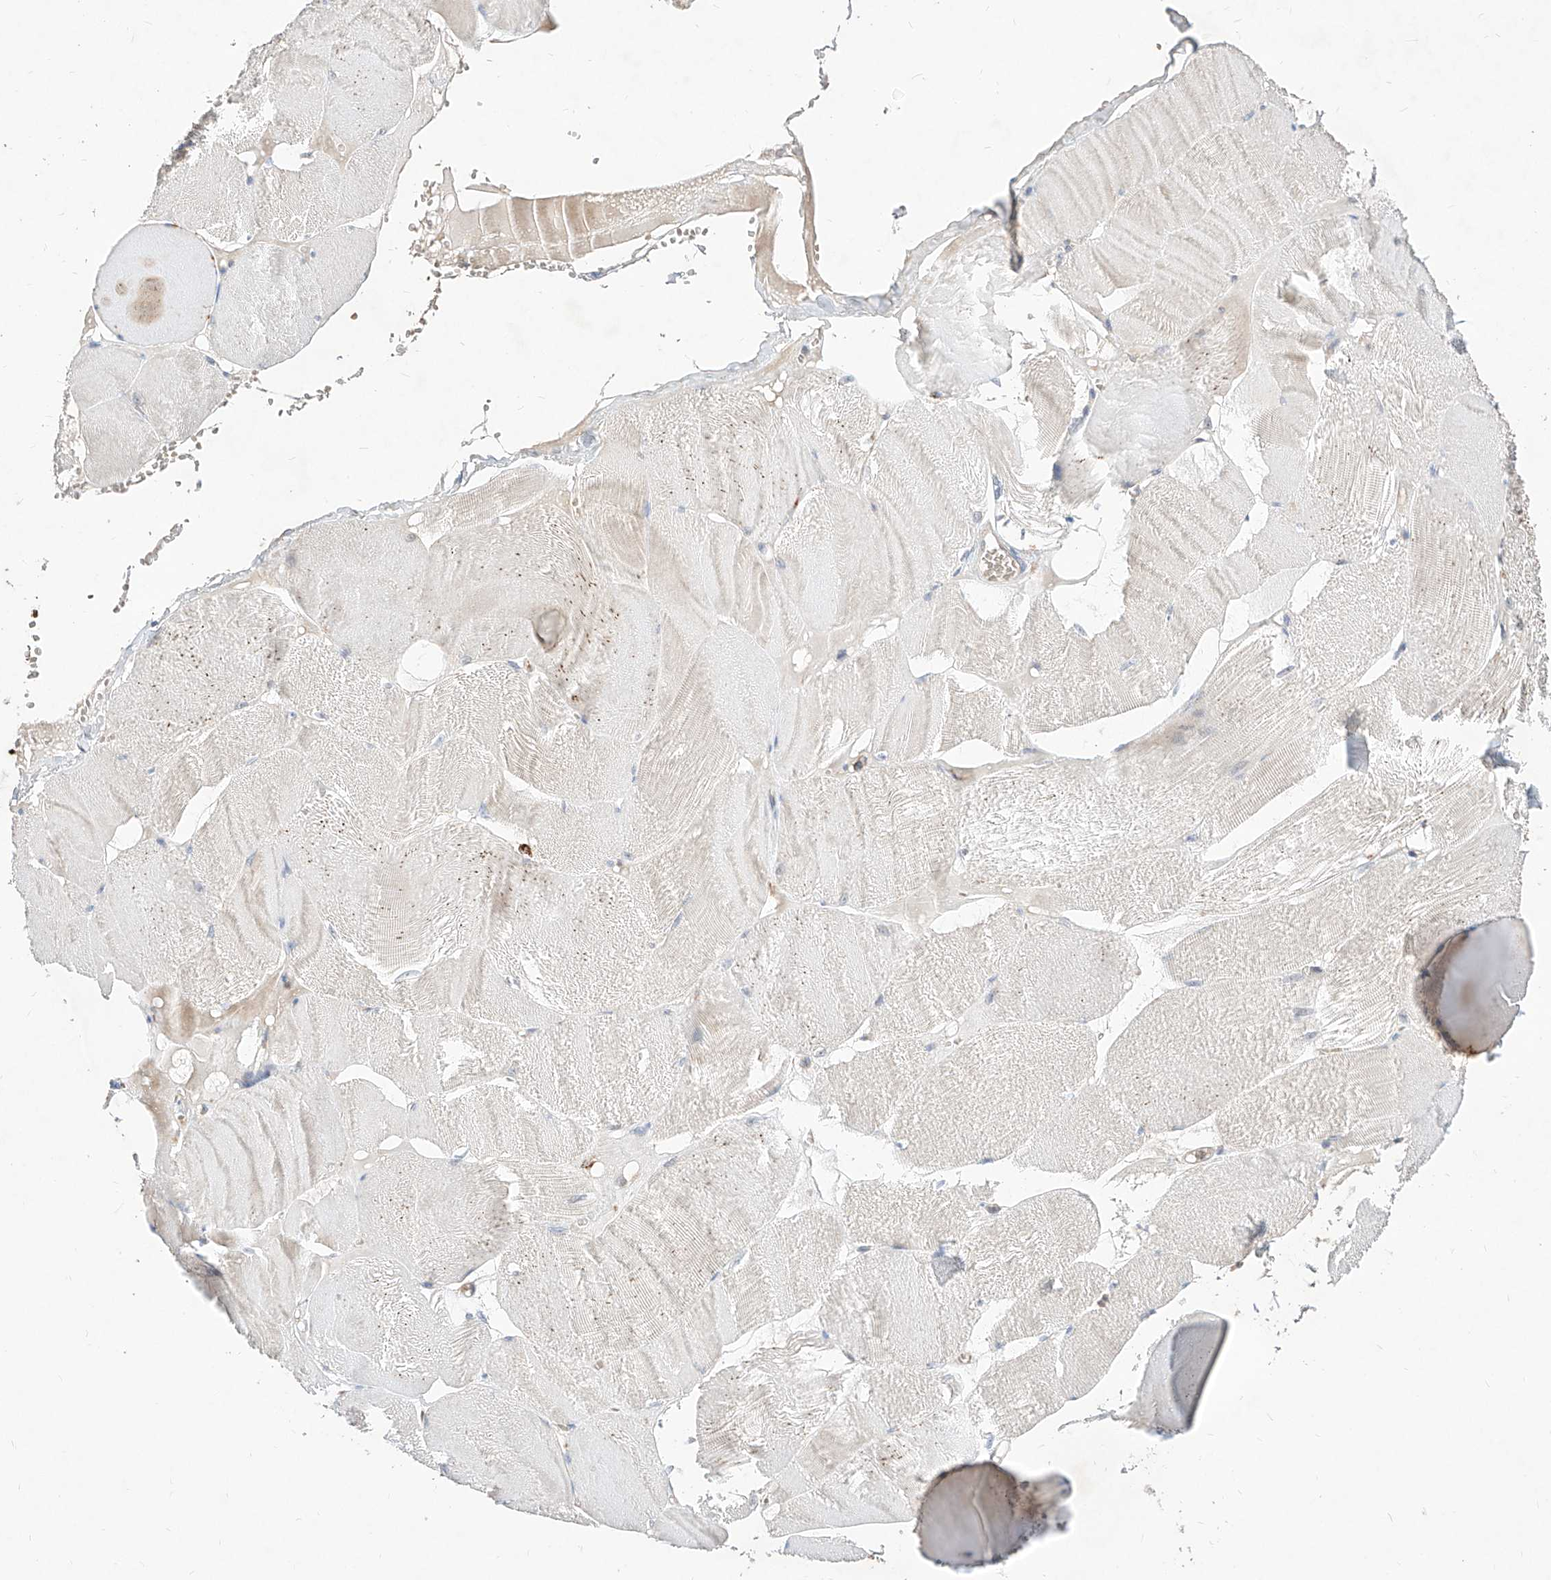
{"staining": {"intensity": "weak", "quantity": "<25%", "location": "cytoplasmic/membranous"}, "tissue": "skeletal muscle", "cell_type": "Myocytes", "image_type": "normal", "snomed": [{"axis": "morphology", "description": "Normal tissue, NOS"}, {"axis": "morphology", "description": "Basal cell carcinoma"}, {"axis": "topography", "description": "Skeletal muscle"}], "caption": "The micrograph shows no staining of myocytes in unremarkable skeletal muscle.", "gene": "TSNAX", "patient": {"sex": "female", "age": 64}}